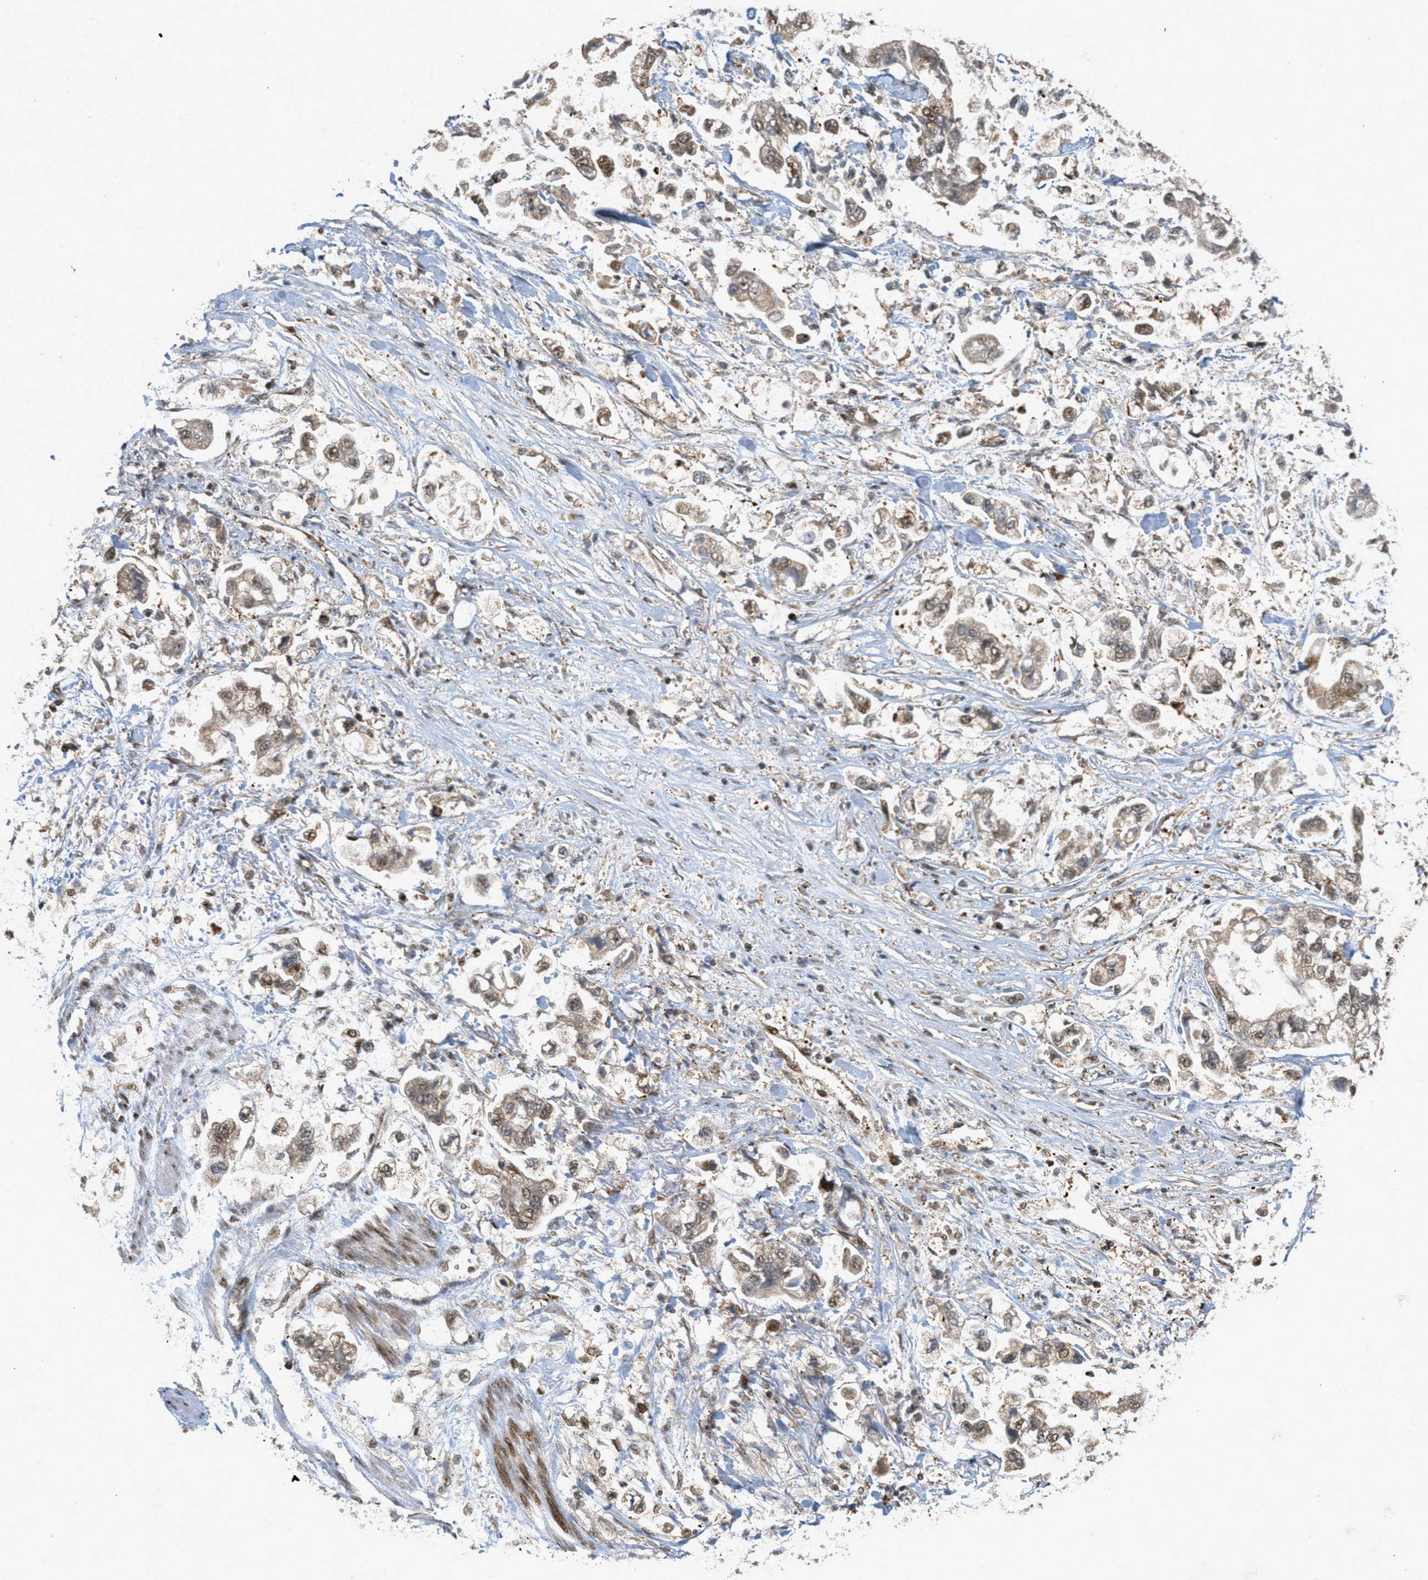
{"staining": {"intensity": "weak", "quantity": ">75%", "location": "cytoplasmic/membranous,nuclear"}, "tissue": "stomach cancer", "cell_type": "Tumor cells", "image_type": "cancer", "snomed": [{"axis": "morphology", "description": "Normal tissue, NOS"}, {"axis": "morphology", "description": "Adenocarcinoma, NOS"}, {"axis": "topography", "description": "Stomach"}], "caption": "Protein expression analysis of adenocarcinoma (stomach) reveals weak cytoplasmic/membranous and nuclear staining in approximately >75% of tumor cells.", "gene": "TLK1", "patient": {"sex": "male", "age": 62}}